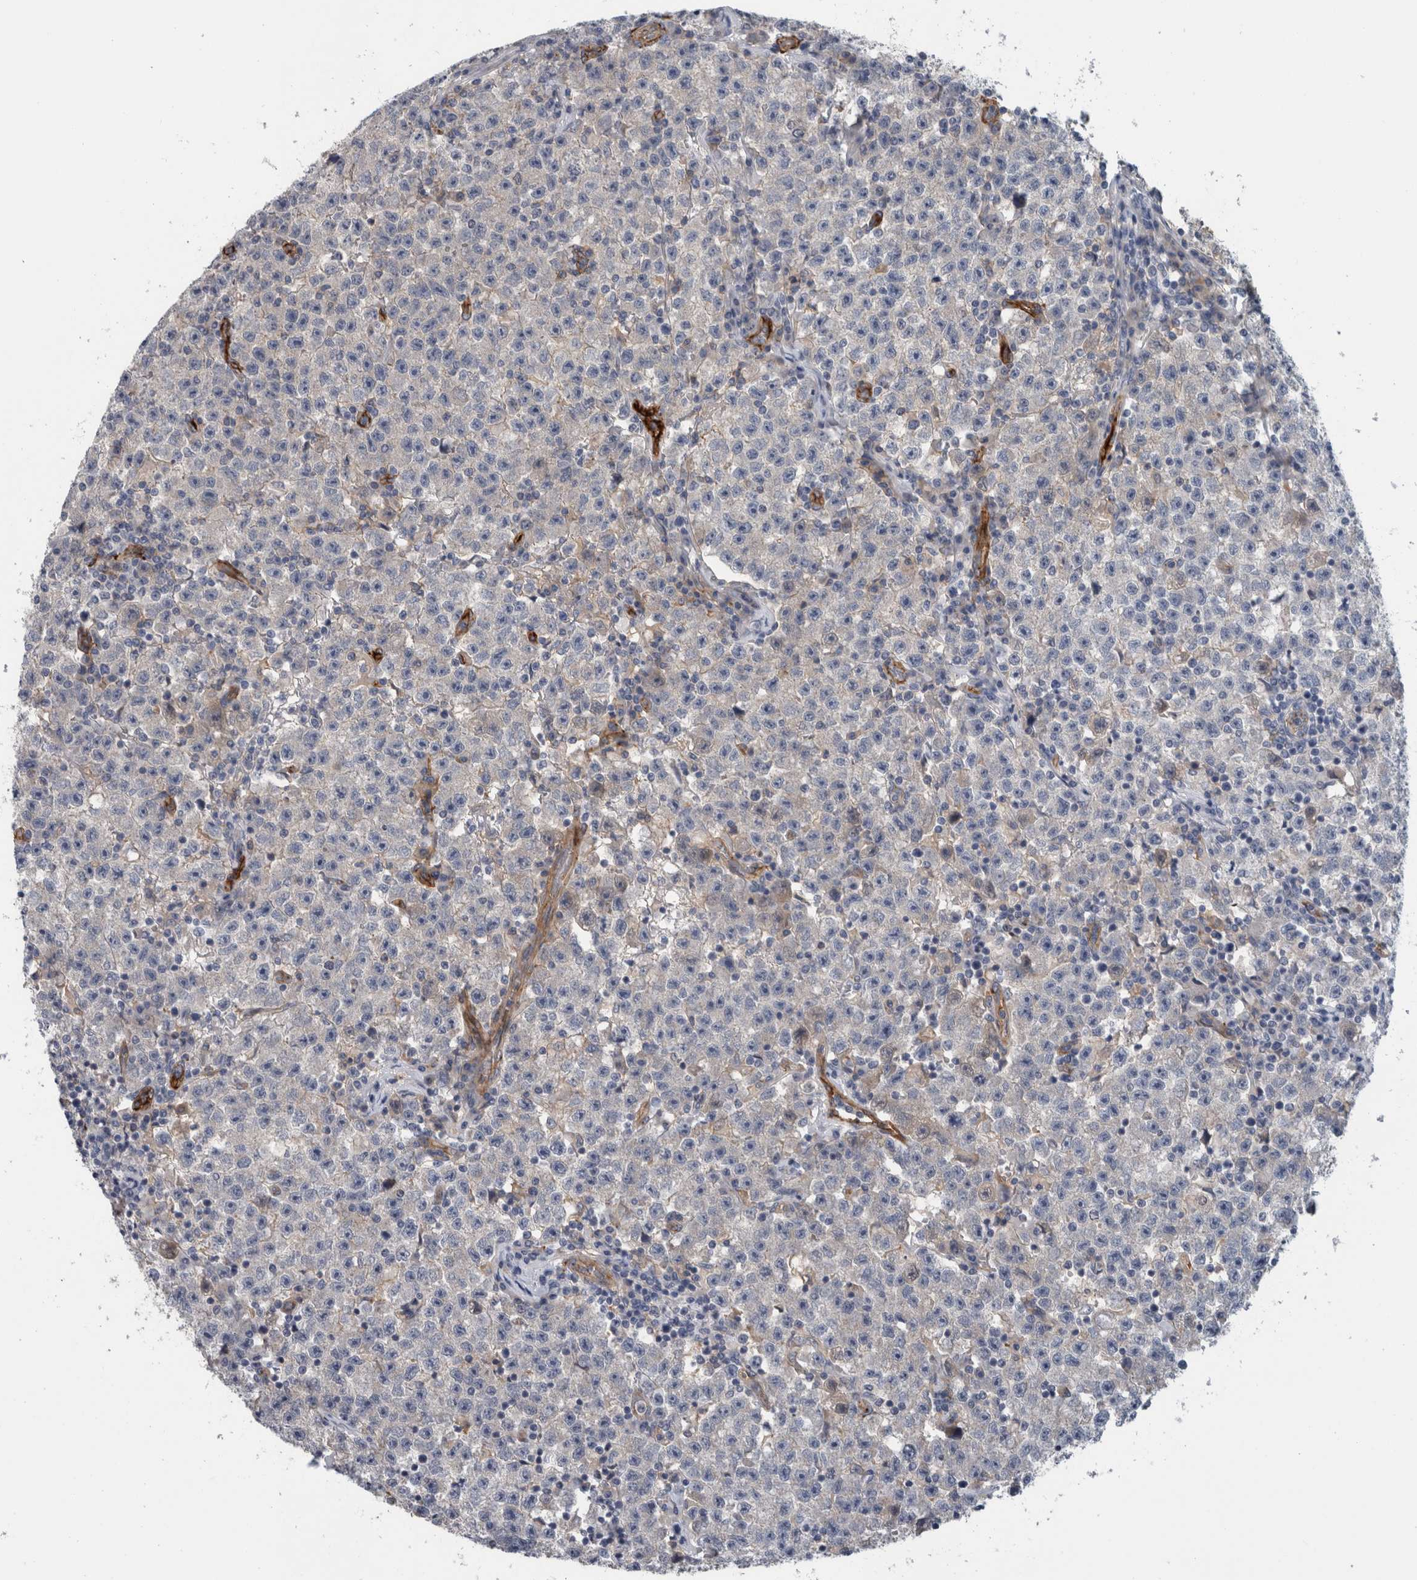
{"staining": {"intensity": "negative", "quantity": "none", "location": "none"}, "tissue": "testis cancer", "cell_type": "Tumor cells", "image_type": "cancer", "snomed": [{"axis": "morphology", "description": "Seminoma, NOS"}, {"axis": "topography", "description": "Testis"}], "caption": "IHC photomicrograph of neoplastic tissue: testis seminoma stained with DAB reveals no significant protein expression in tumor cells.", "gene": "CD59", "patient": {"sex": "male", "age": 22}}